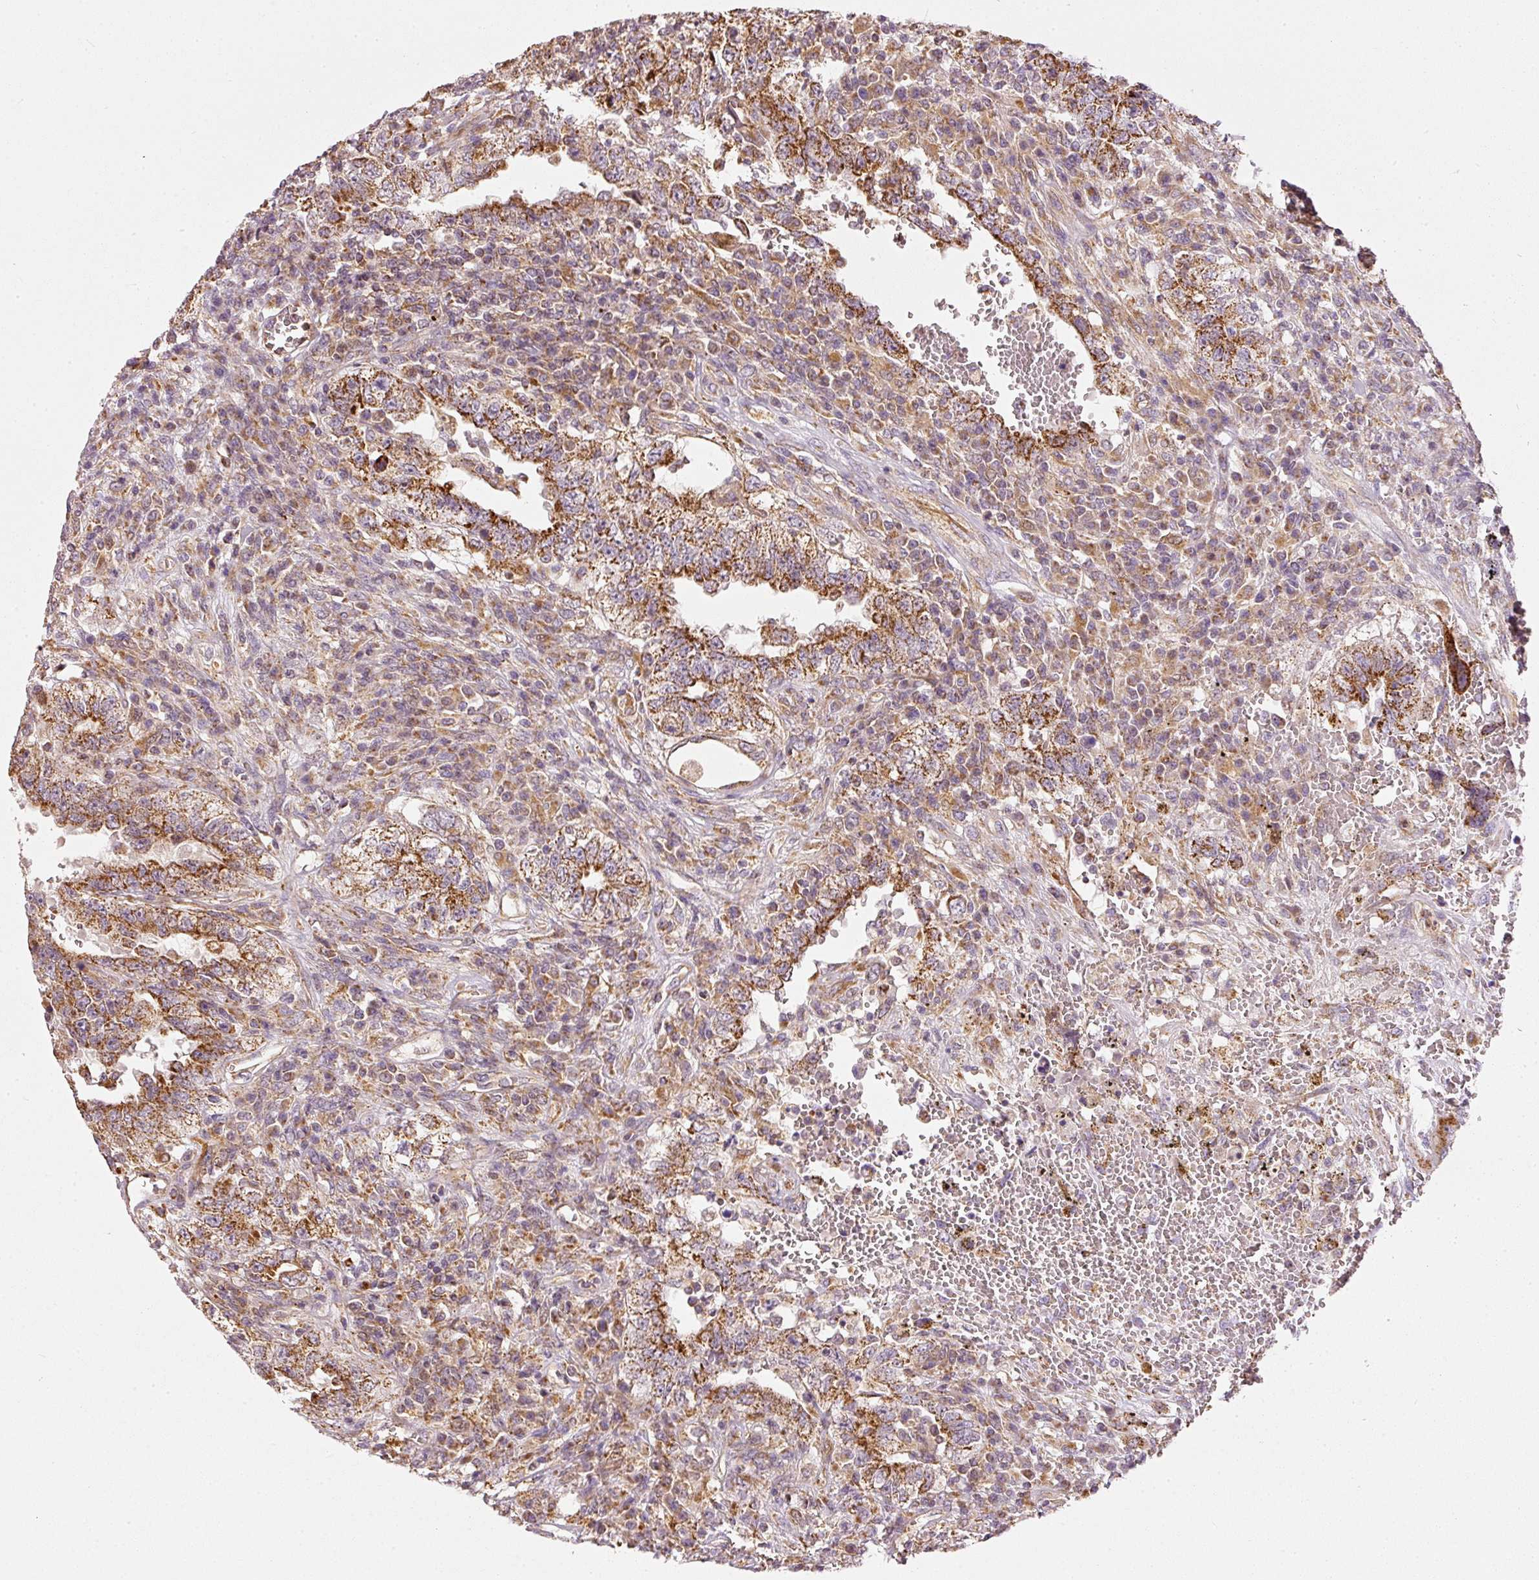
{"staining": {"intensity": "strong", "quantity": ">75%", "location": "cytoplasmic/membranous"}, "tissue": "testis cancer", "cell_type": "Tumor cells", "image_type": "cancer", "snomed": [{"axis": "morphology", "description": "Carcinoma, Embryonal, NOS"}, {"axis": "topography", "description": "Testis"}], "caption": "Protein staining exhibits strong cytoplasmic/membranous expression in approximately >75% of tumor cells in testis embryonal carcinoma.", "gene": "MTHFD1L", "patient": {"sex": "male", "age": 26}}